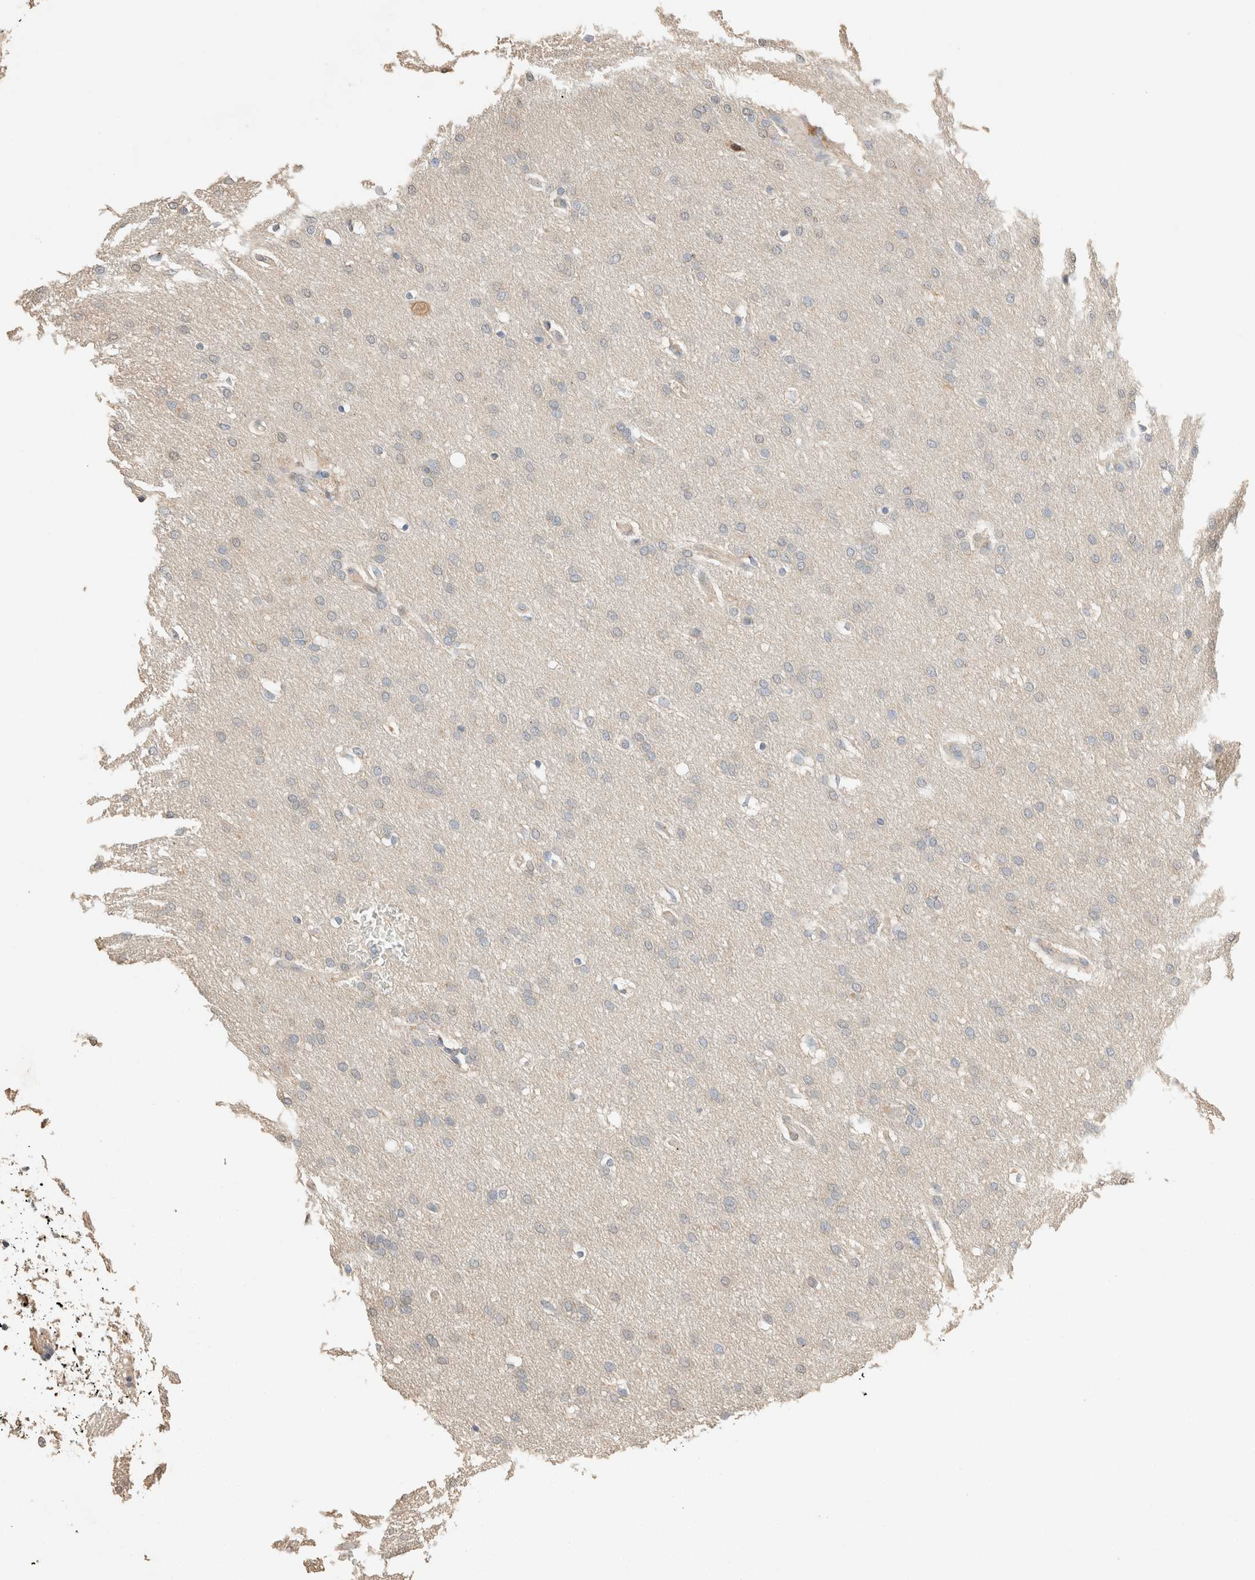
{"staining": {"intensity": "negative", "quantity": "none", "location": "none"}, "tissue": "glioma", "cell_type": "Tumor cells", "image_type": "cancer", "snomed": [{"axis": "morphology", "description": "Glioma, malignant, Low grade"}, {"axis": "topography", "description": "Brain"}], "caption": "There is no significant staining in tumor cells of malignant glioma (low-grade). (DAB immunohistochemistry (IHC) visualized using brightfield microscopy, high magnification).", "gene": "TUBD1", "patient": {"sex": "female", "age": 37}}